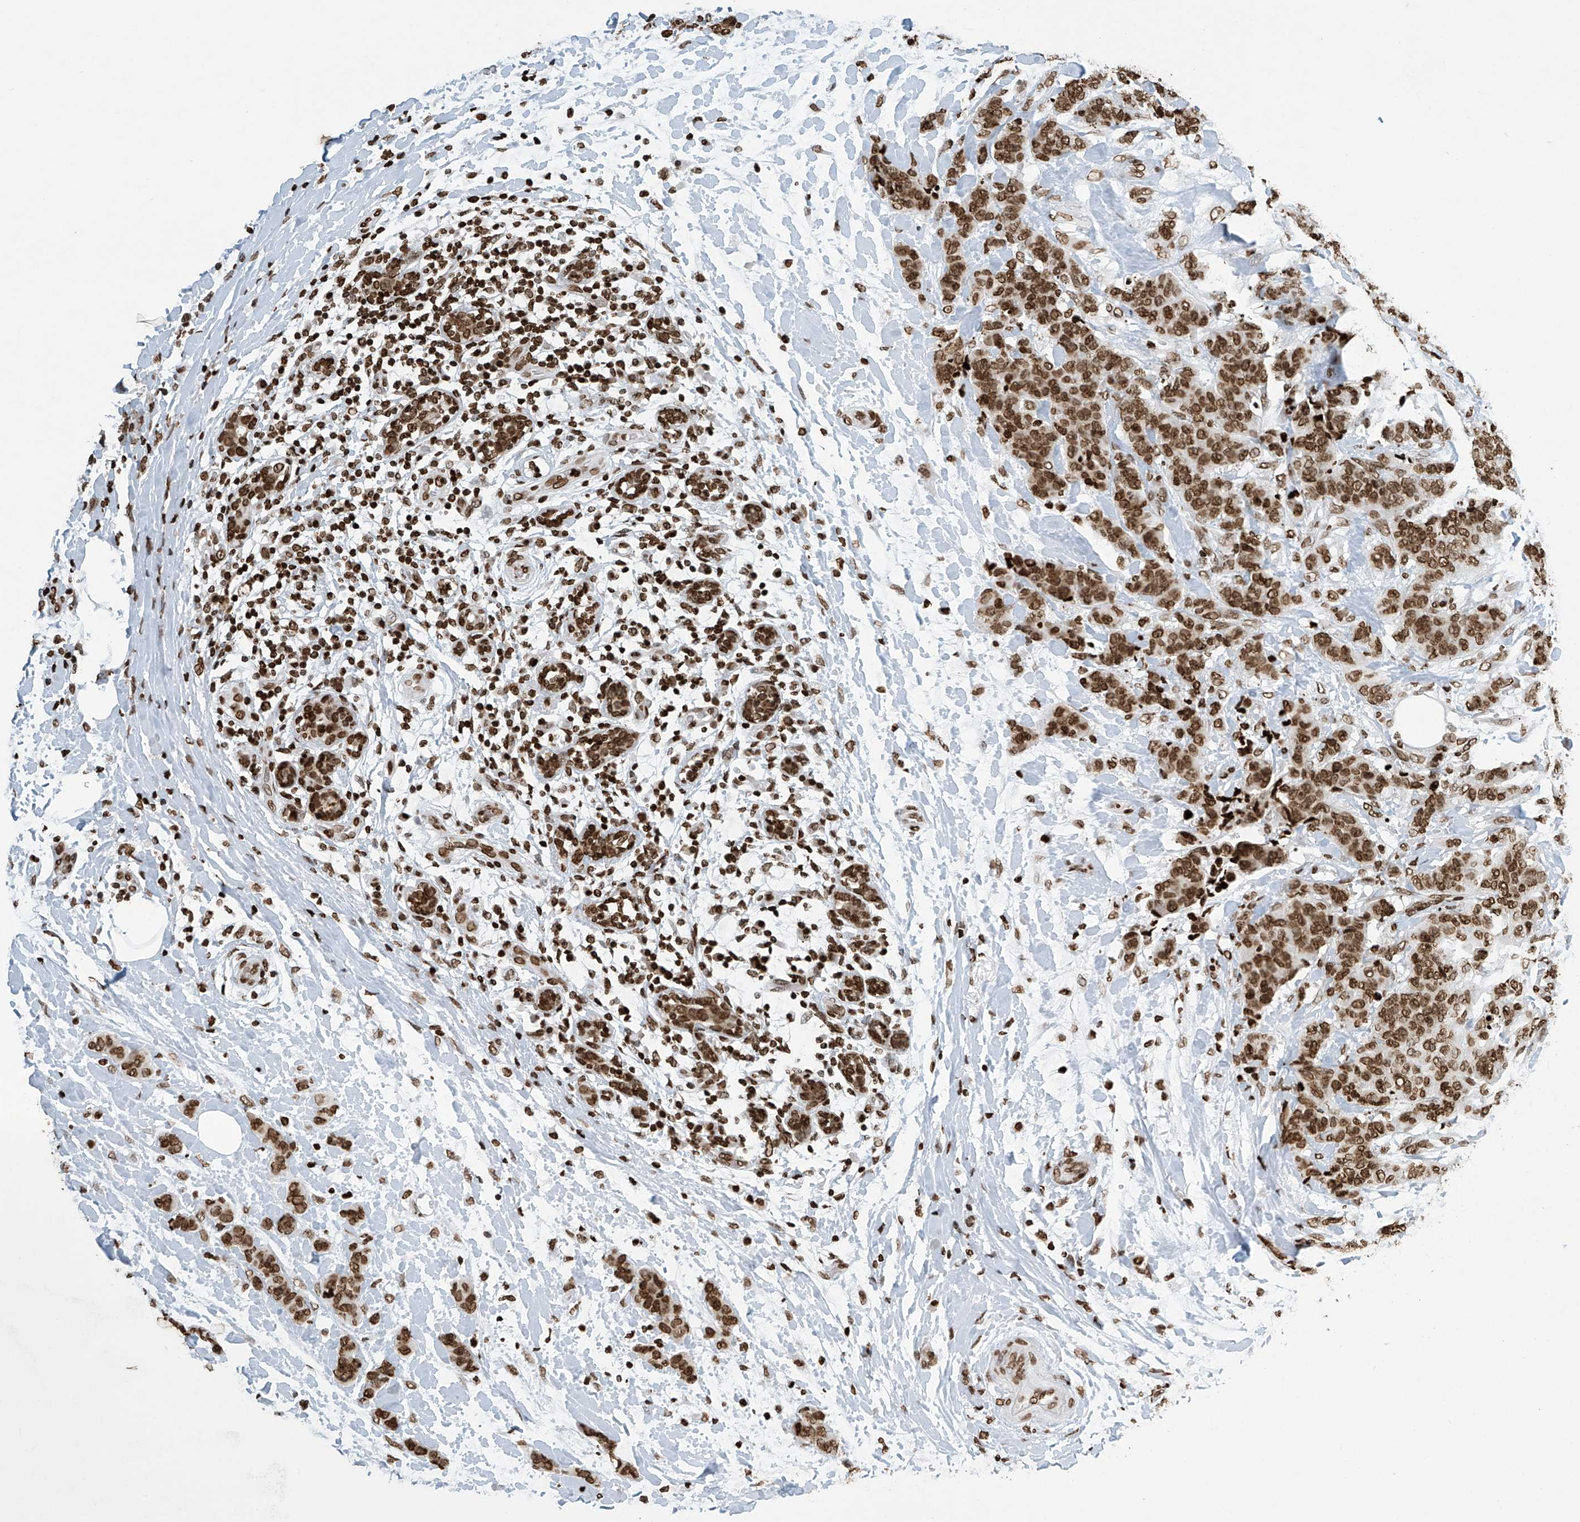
{"staining": {"intensity": "moderate", "quantity": ">75%", "location": "nuclear"}, "tissue": "breast cancer", "cell_type": "Tumor cells", "image_type": "cancer", "snomed": [{"axis": "morphology", "description": "Normal tissue, NOS"}, {"axis": "morphology", "description": "Duct carcinoma"}, {"axis": "topography", "description": "Breast"}], "caption": "DAB immunohistochemical staining of breast invasive ductal carcinoma shows moderate nuclear protein positivity in about >75% of tumor cells.", "gene": "H4C16", "patient": {"sex": "female", "age": 40}}